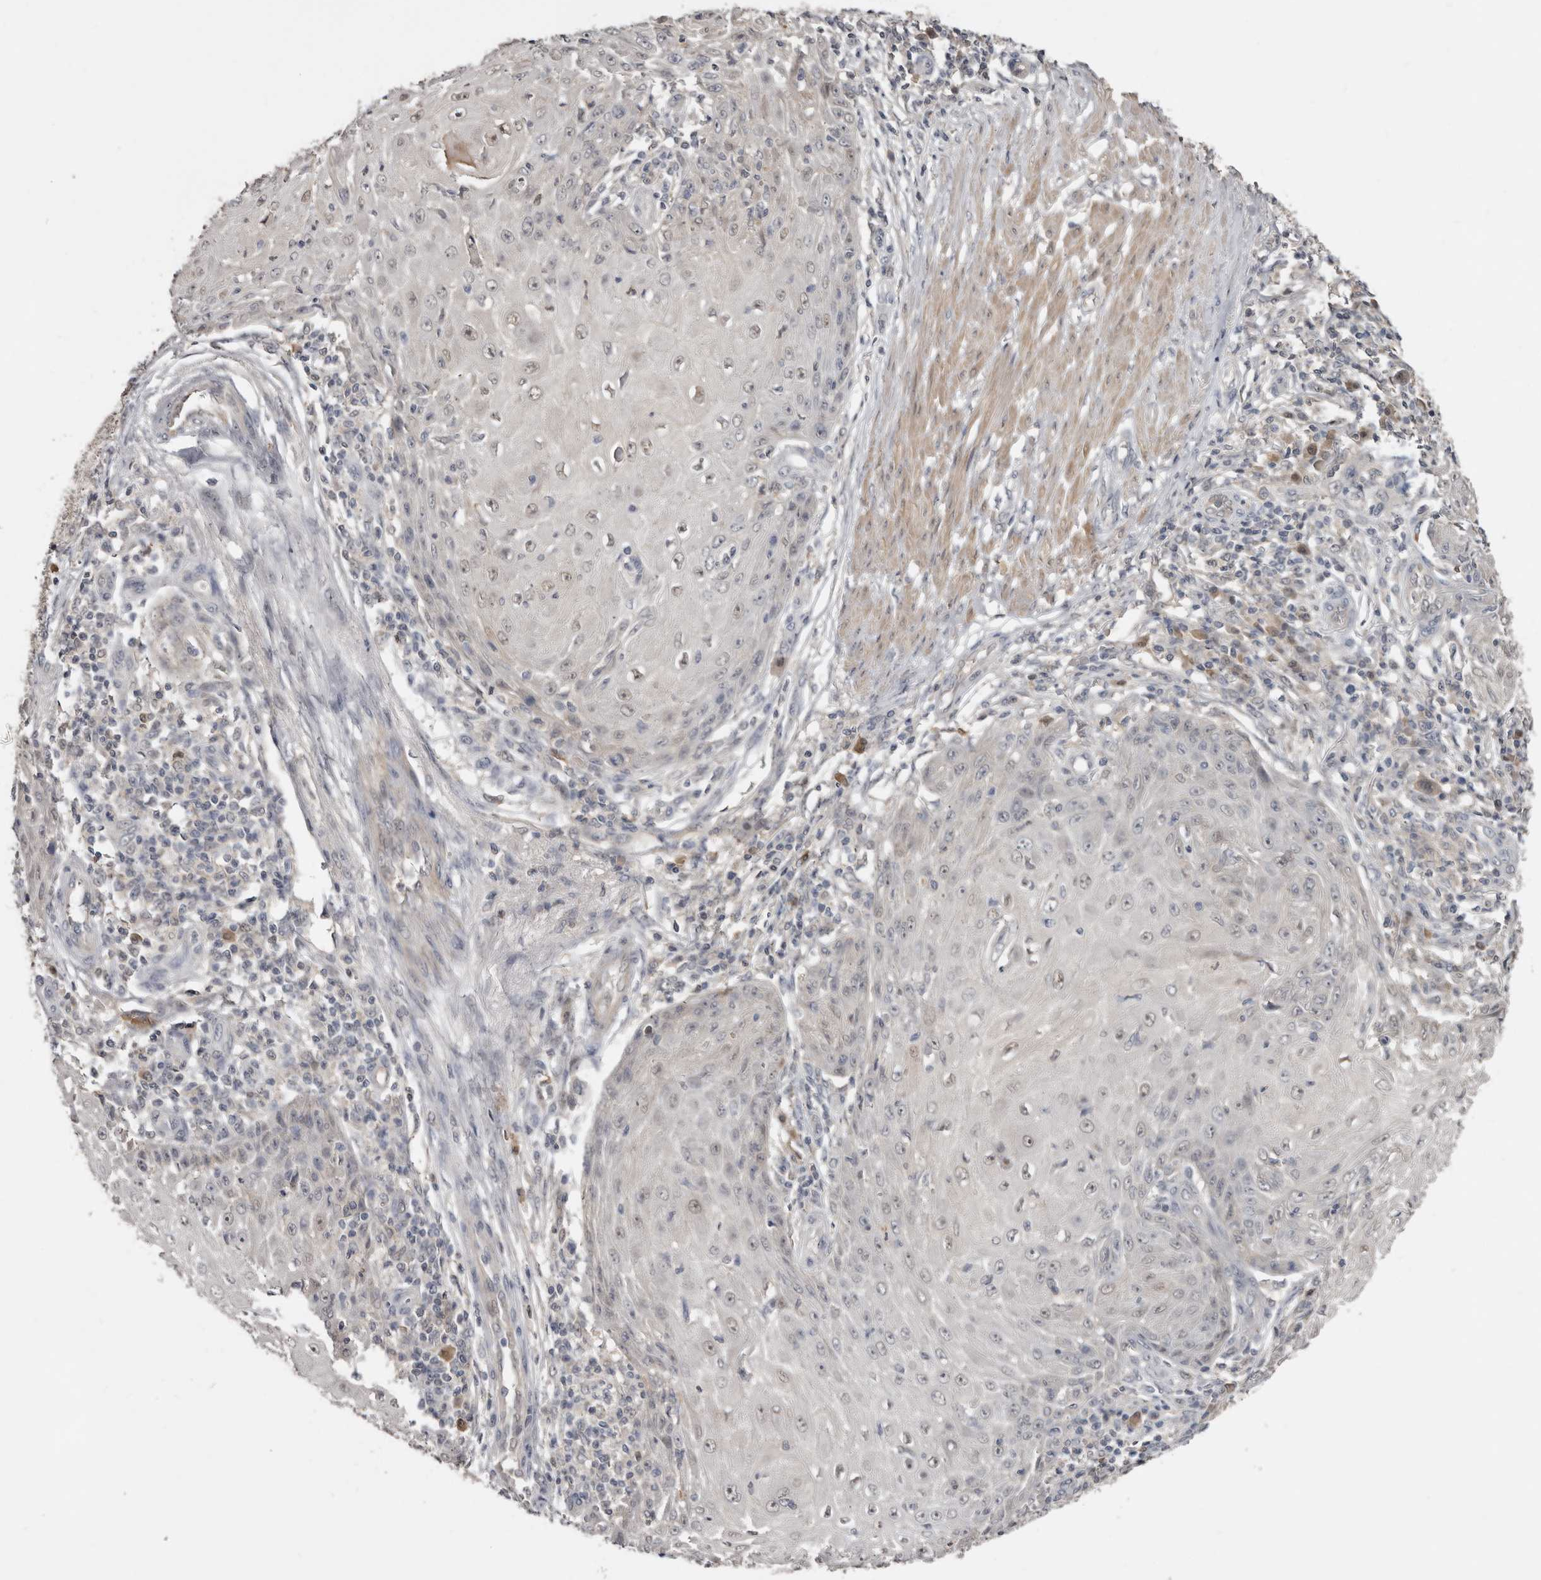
{"staining": {"intensity": "weak", "quantity": "<25%", "location": "nuclear"}, "tissue": "skin cancer", "cell_type": "Tumor cells", "image_type": "cancer", "snomed": [{"axis": "morphology", "description": "Squamous cell carcinoma, NOS"}, {"axis": "topography", "description": "Skin"}], "caption": "DAB (3,3'-diaminobenzidine) immunohistochemical staining of human squamous cell carcinoma (skin) exhibits no significant positivity in tumor cells. (DAB IHC visualized using brightfield microscopy, high magnification).", "gene": "RBKS", "patient": {"sex": "female", "age": 73}}